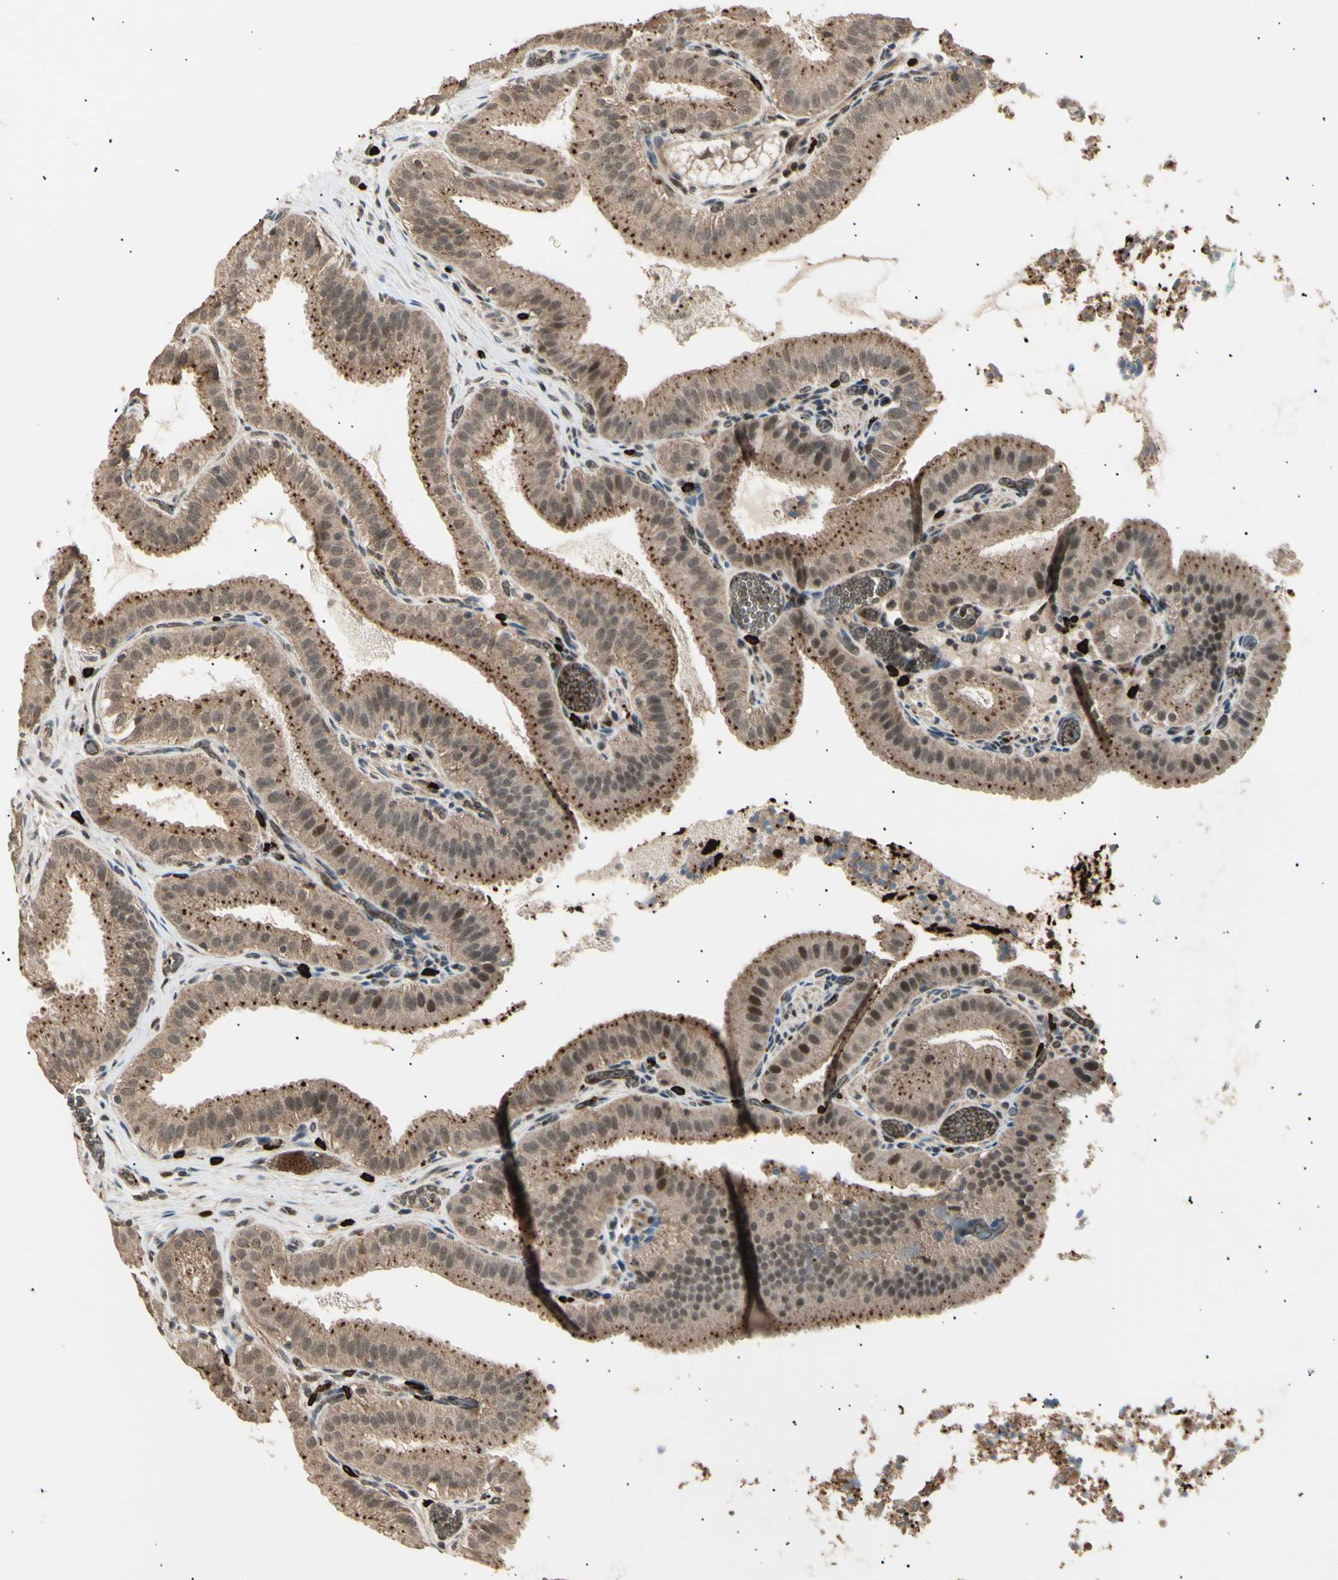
{"staining": {"intensity": "moderate", "quantity": ">75%", "location": "cytoplasmic/membranous,nuclear"}, "tissue": "gallbladder", "cell_type": "Glandular cells", "image_type": "normal", "snomed": [{"axis": "morphology", "description": "Normal tissue, NOS"}, {"axis": "topography", "description": "Gallbladder"}], "caption": "Normal gallbladder was stained to show a protein in brown. There is medium levels of moderate cytoplasmic/membranous,nuclear staining in about >75% of glandular cells.", "gene": "NUAK2", "patient": {"sex": "male", "age": 54}}